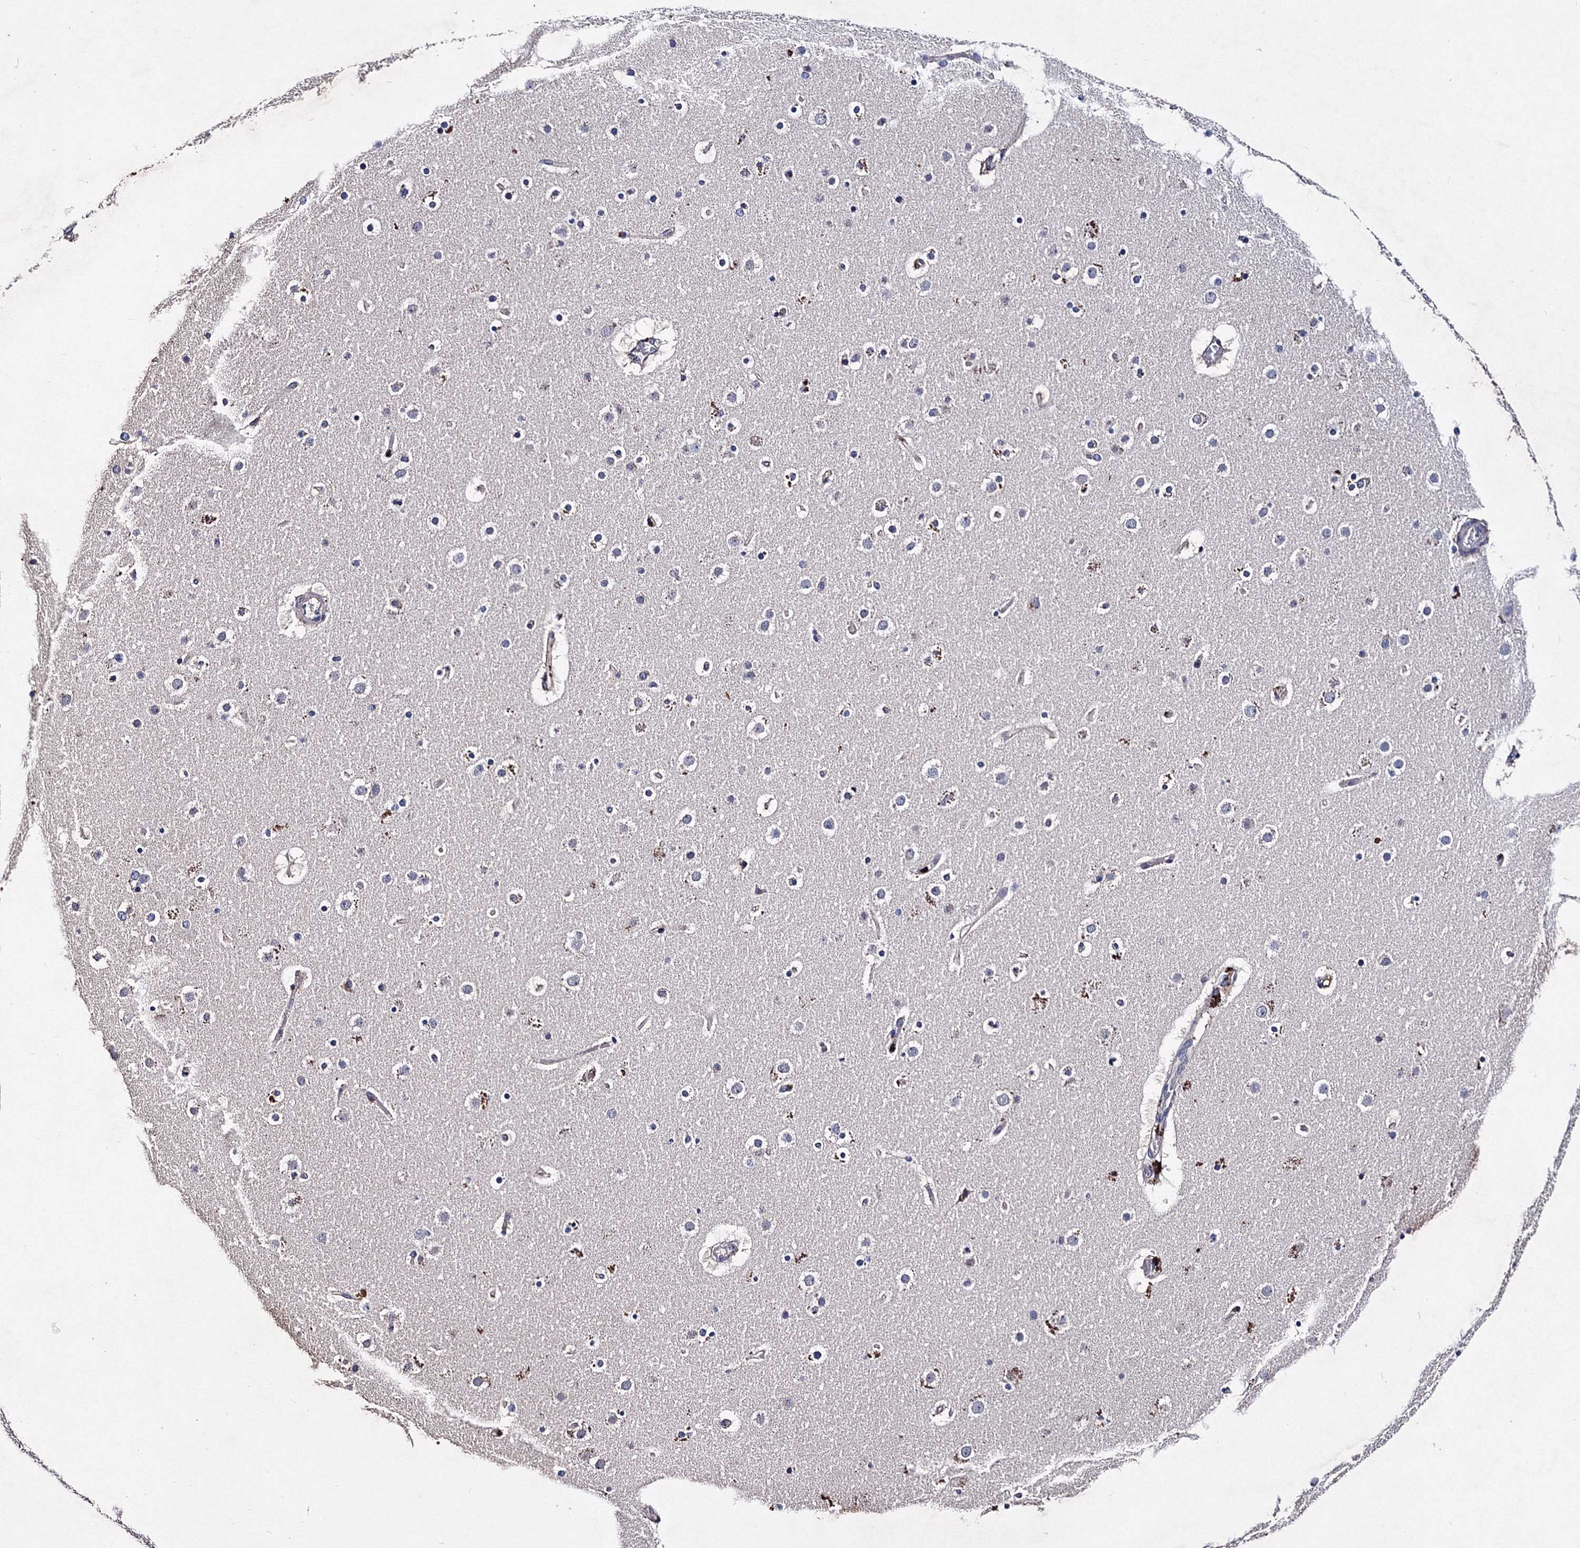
{"staining": {"intensity": "negative", "quantity": "none", "location": "none"}, "tissue": "cerebral cortex", "cell_type": "Endothelial cells", "image_type": "normal", "snomed": [{"axis": "morphology", "description": "Normal tissue, NOS"}, {"axis": "topography", "description": "Cerebral cortex"}], "caption": "An image of cerebral cortex stained for a protein demonstrates no brown staining in endothelial cells.", "gene": "PHYKPL", "patient": {"sex": "male", "age": 57}}